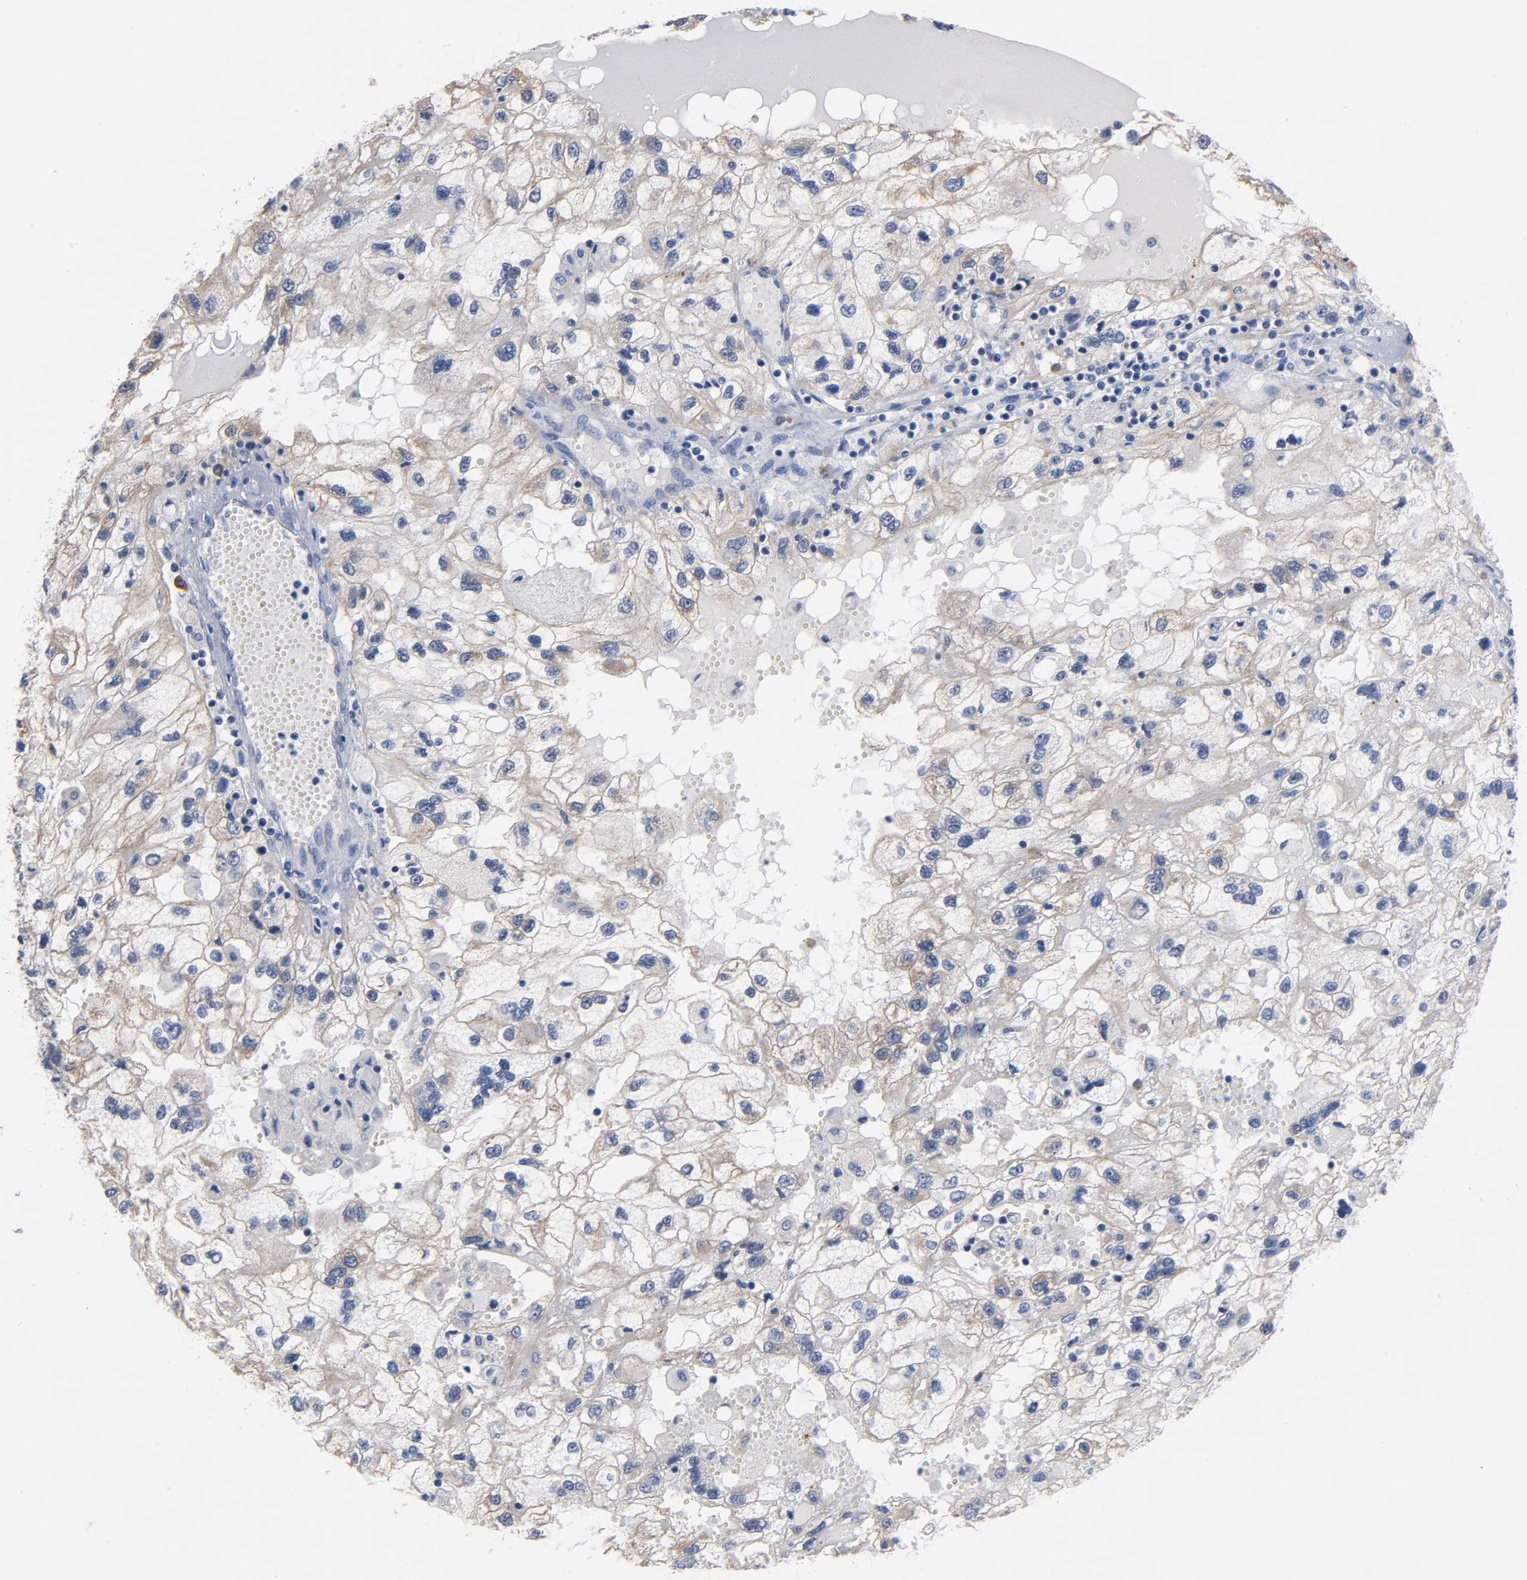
{"staining": {"intensity": "weak", "quantity": "25%-75%", "location": "cytoplasmic/membranous"}, "tissue": "renal cancer", "cell_type": "Tumor cells", "image_type": "cancer", "snomed": [{"axis": "morphology", "description": "Normal tissue, NOS"}, {"axis": "morphology", "description": "Adenocarcinoma, NOS"}, {"axis": "topography", "description": "Kidney"}], "caption": "IHC of human renal cancer (adenocarcinoma) reveals low levels of weak cytoplasmic/membranous positivity in about 25%-75% of tumor cells.", "gene": "TLR4", "patient": {"sex": "male", "age": 71}}